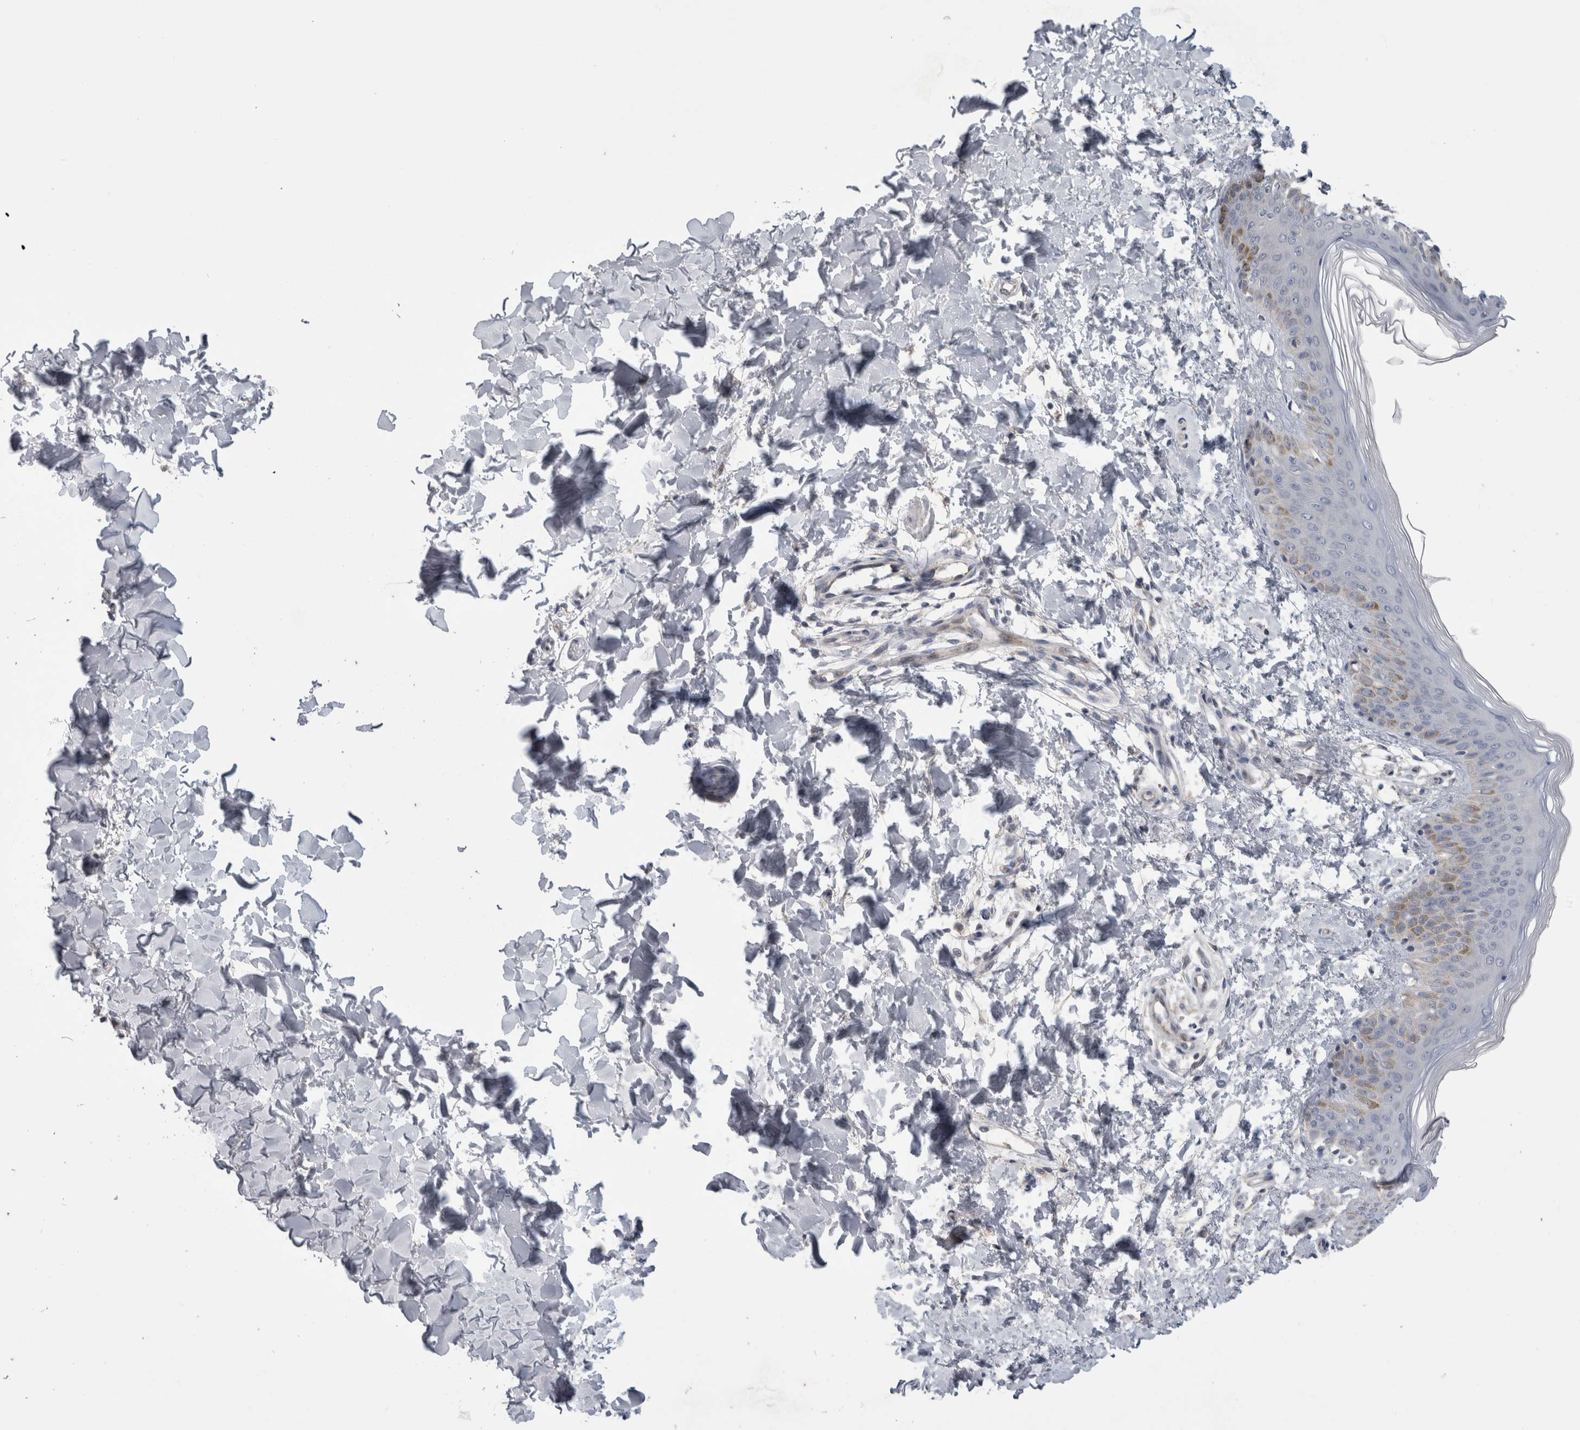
{"staining": {"intensity": "negative", "quantity": "none", "location": "none"}, "tissue": "skin", "cell_type": "Fibroblasts", "image_type": "normal", "snomed": [{"axis": "morphology", "description": "Normal tissue, NOS"}, {"axis": "morphology", "description": "Neoplasm, benign, NOS"}, {"axis": "topography", "description": "Skin"}, {"axis": "topography", "description": "Soft tissue"}], "caption": "Immunohistochemistry (IHC) micrograph of normal skin: skin stained with DAB (3,3'-diaminobenzidine) exhibits no significant protein positivity in fibroblasts.", "gene": "ADAM2", "patient": {"sex": "male", "age": 26}}